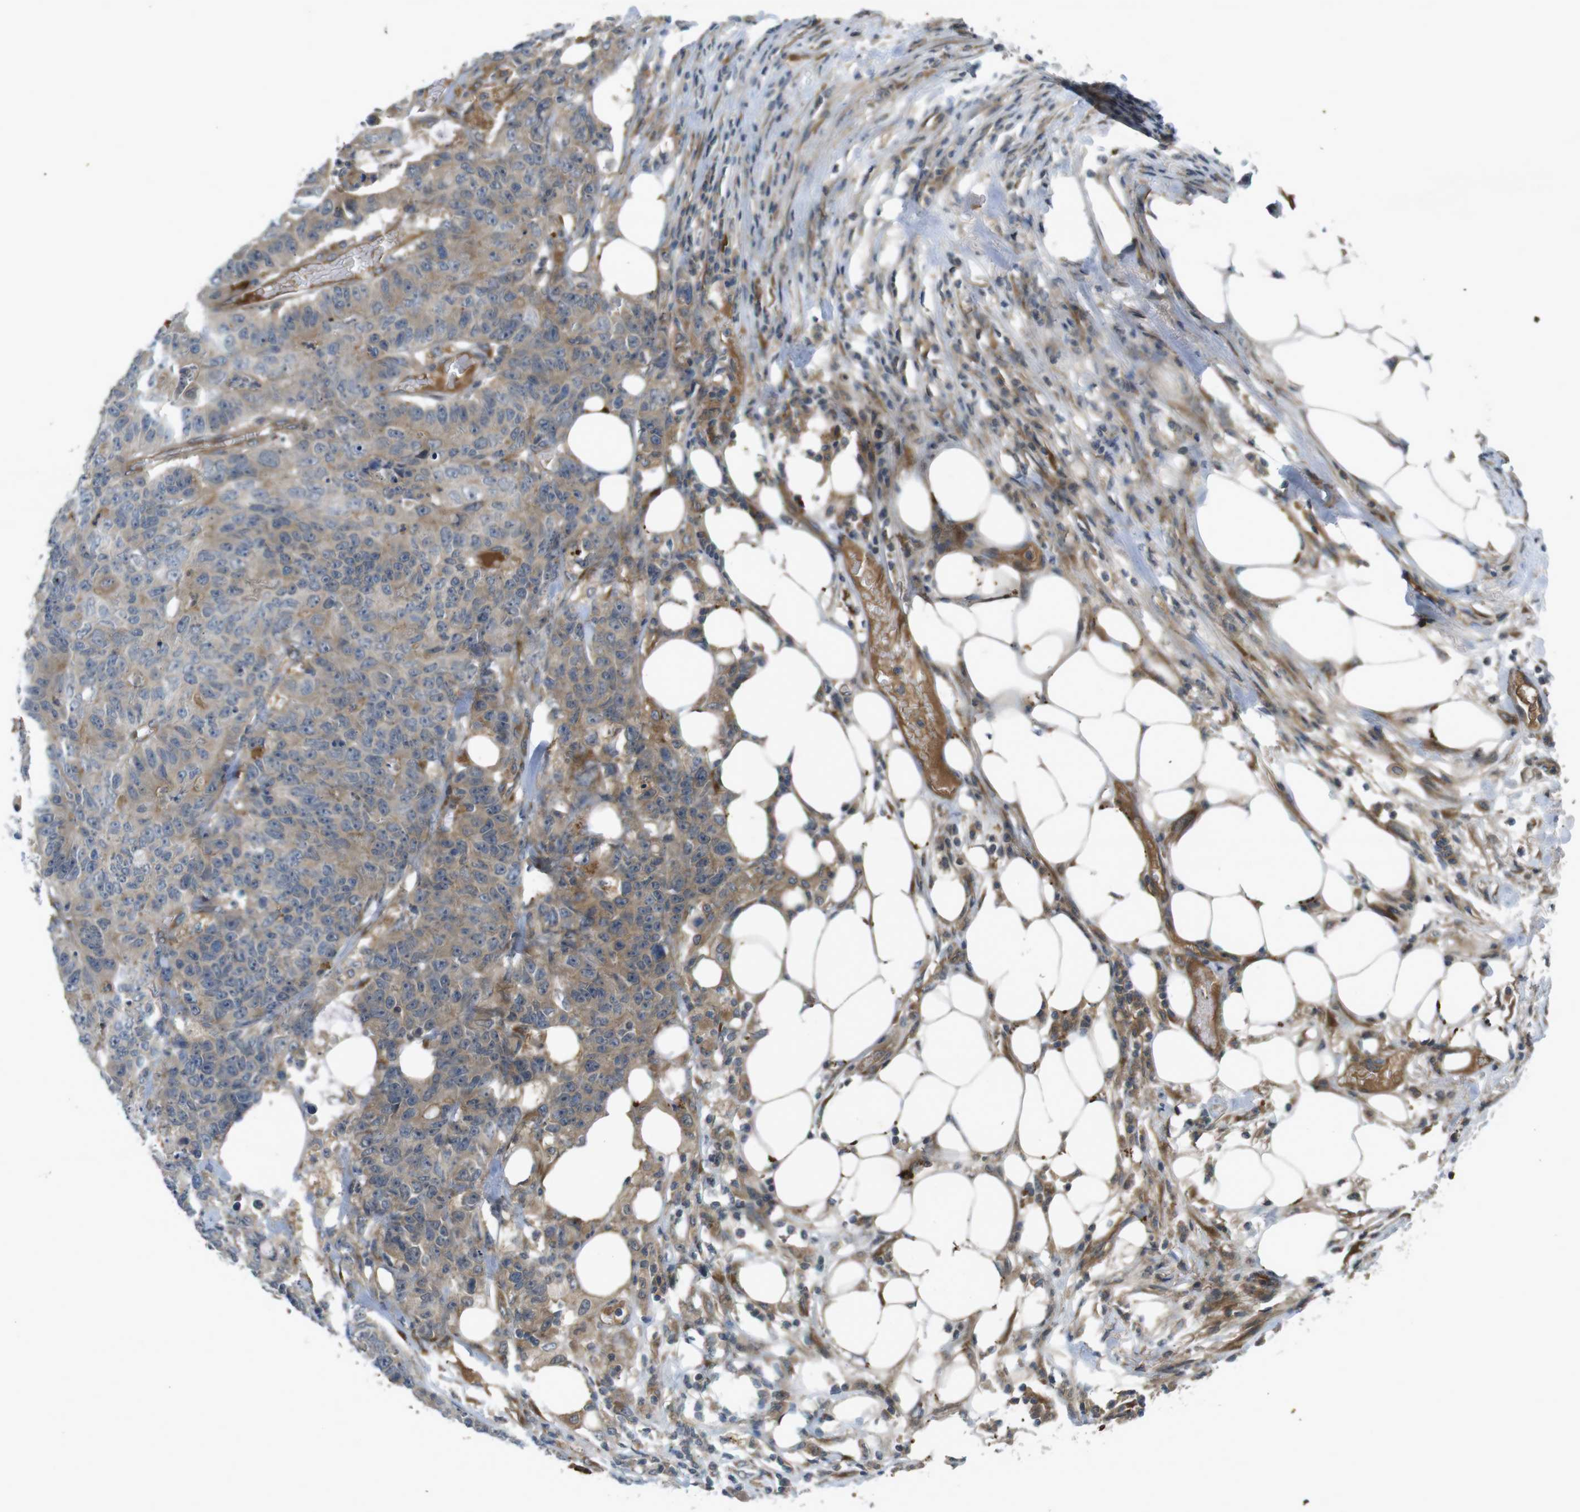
{"staining": {"intensity": "weak", "quantity": ">75%", "location": "cytoplasmic/membranous"}, "tissue": "colorectal cancer", "cell_type": "Tumor cells", "image_type": "cancer", "snomed": [{"axis": "morphology", "description": "Adenocarcinoma, NOS"}, {"axis": "topography", "description": "Colon"}], "caption": "Adenocarcinoma (colorectal) stained for a protein (brown) exhibits weak cytoplasmic/membranous positive positivity in approximately >75% of tumor cells.", "gene": "FLCN", "patient": {"sex": "female", "age": 86}}